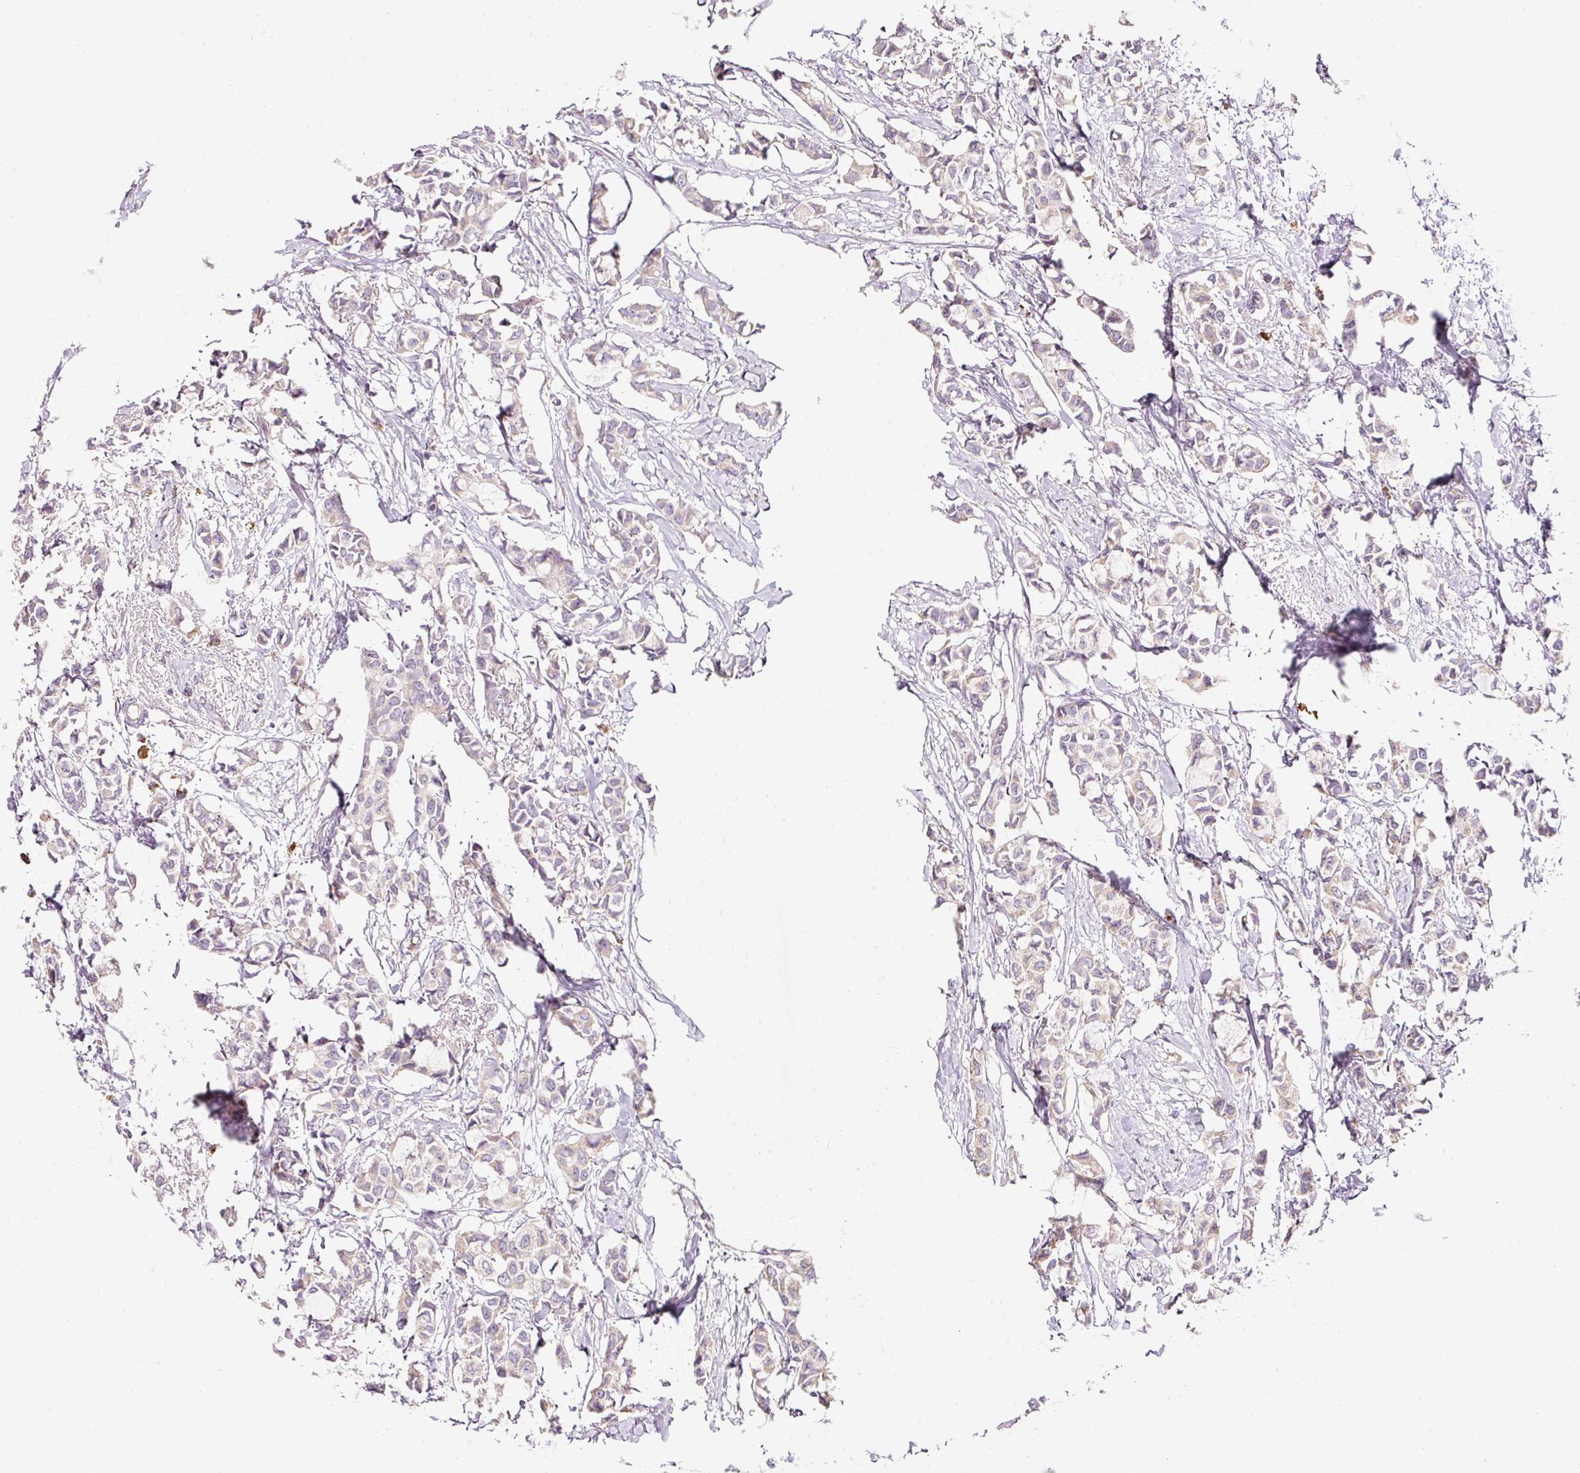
{"staining": {"intensity": "negative", "quantity": "none", "location": "none"}, "tissue": "breast cancer", "cell_type": "Tumor cells", "image_type": "cancer", "snomed": [{"axis": "morphology", "description": "Duct carcinoma"}, {"axis": "topography", "description": "Breast"}], "caption": "This is an IHC micrograph of breast intraductal carcinoma. There is no positivity in tumor cells.", "gene": "NBPF11", "patient": {"sex": "female", "age": 73}}